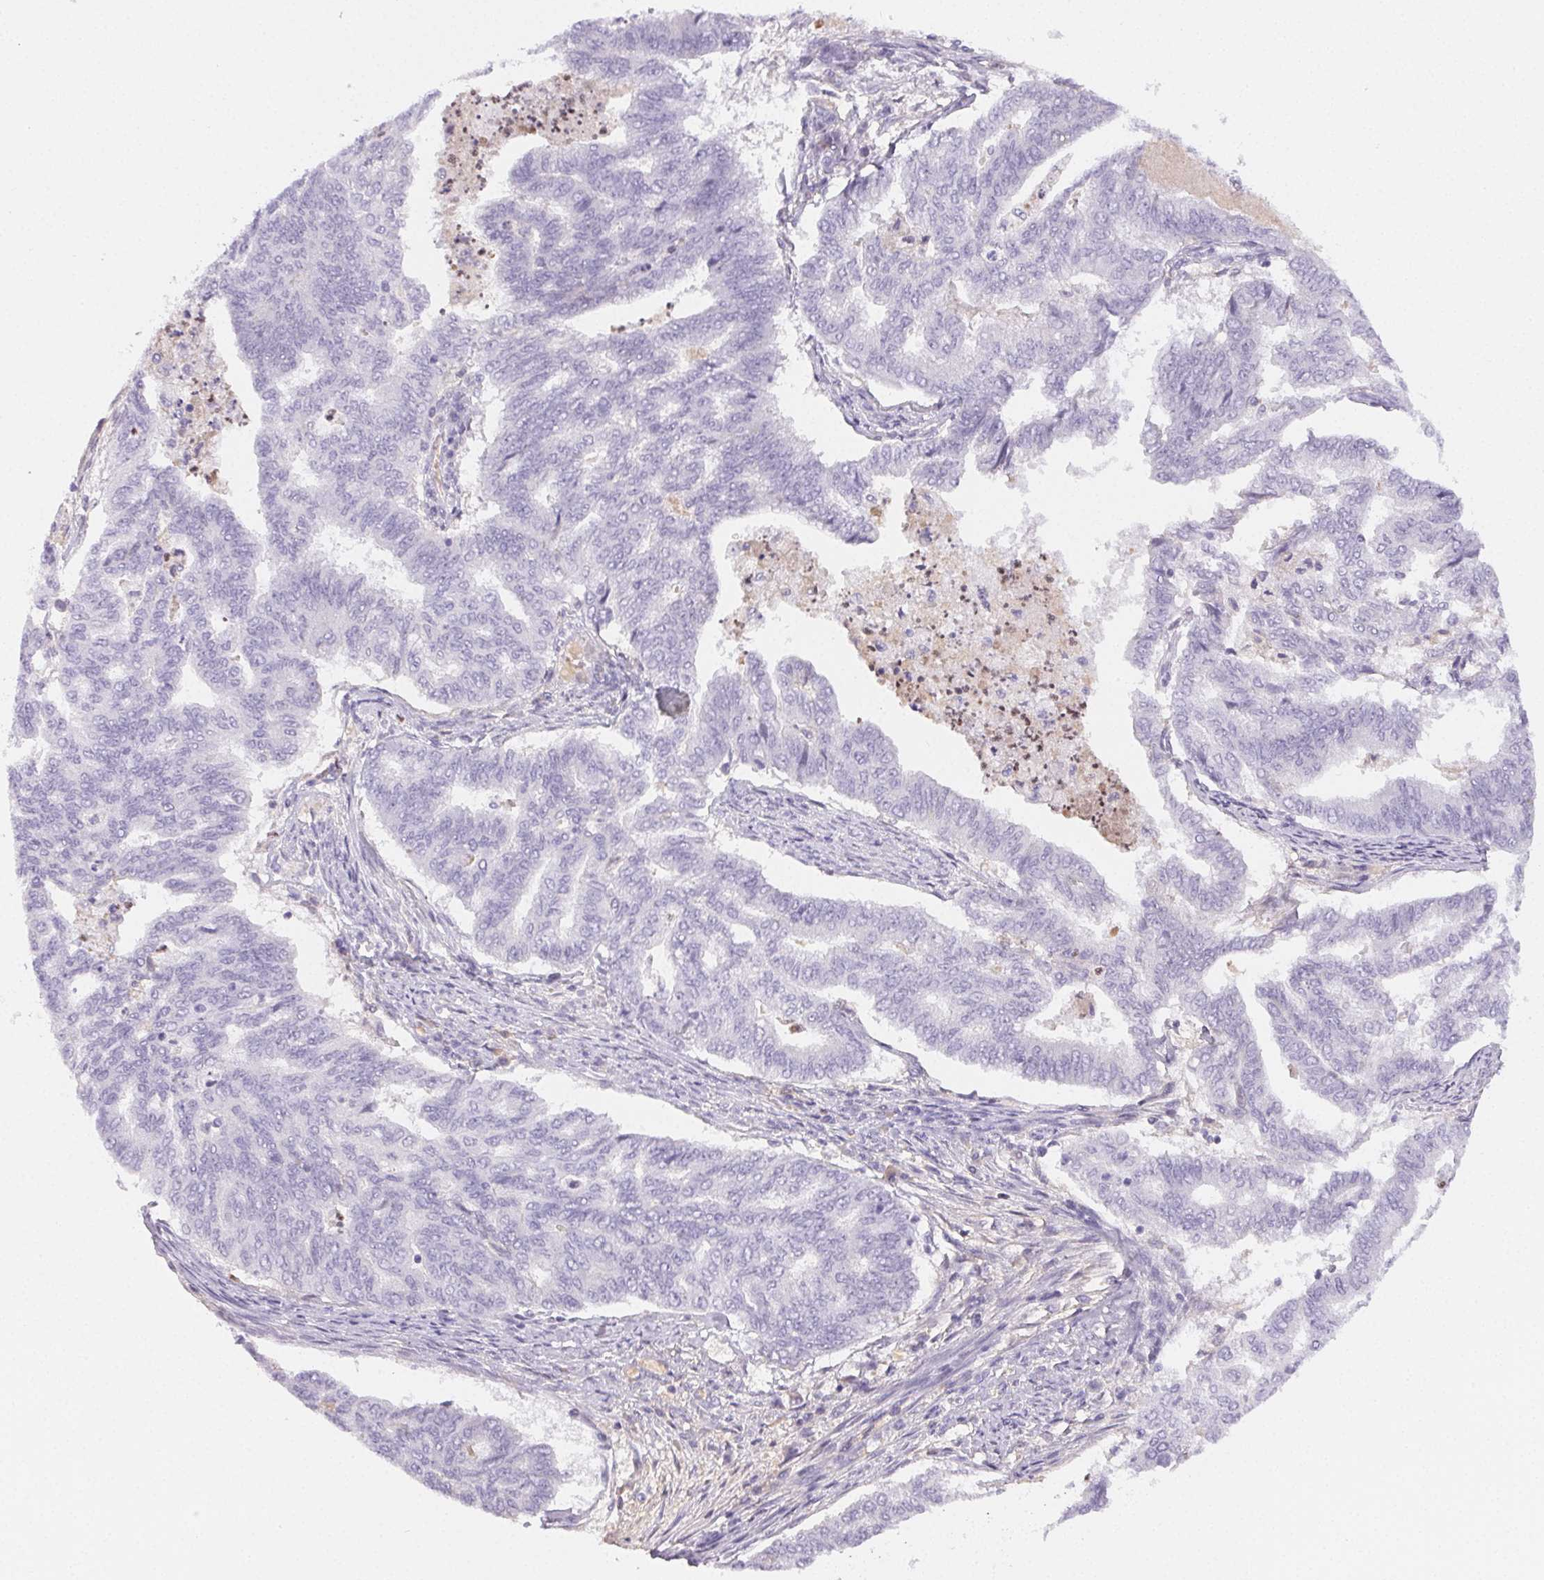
{"staining": {"intensity": "negative", "quantity": "none", "location": "none"}, "tissue": "endometrial cancer", "cell_type": "Tumor cells", "image_type": "cancer", "snomed": [{"axis": "morphology", "description": "Adenocarcinoma, NOS"}, {"axis": "topography", "description": "Endometrium"}], "caption": "Immunohistochemistry (IHC) histopathology image of neoplastic tissue: adenocarcinoma (endometrial) stained with DAB (3,3'-diaminobenzidine) exhibits no significant protein expression in tumor cells. (DAB immunohistochemistry (IHC), high magnification).", "gene": "PADI4", "patient": {"sex": "female", "age": 79}}